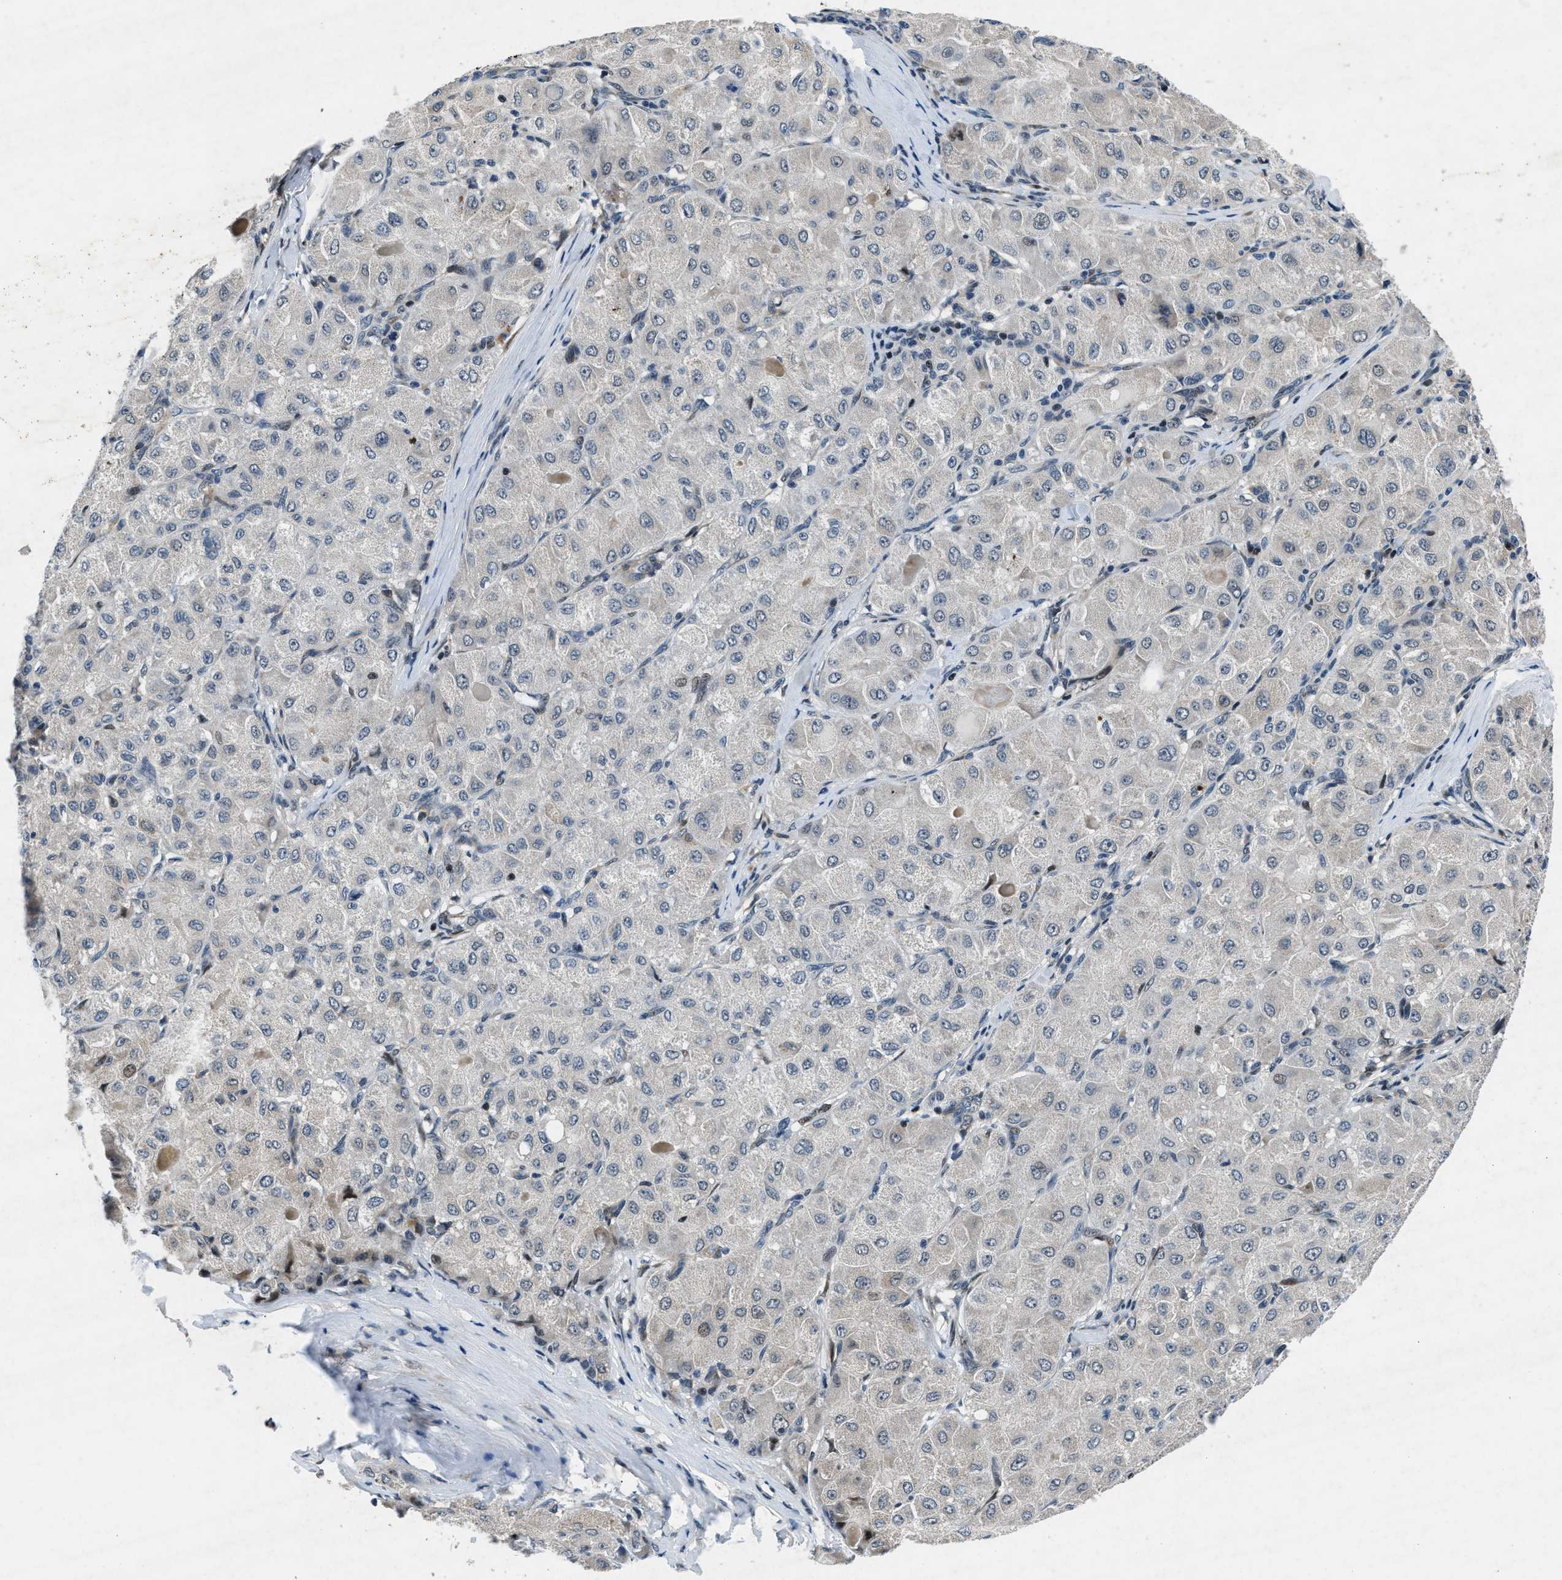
{"staining": {"intensity": "weak", "quantity": "<25%", "location": "cytoplasmic/membranous"}, "tissue": "liver cancer", "cell_type": "Tumor cells", "image_type": "cancer", "snomed": [{"axis": "morphology", "description": "Carcinoma, Hepatocellular, NOS"}, {"axis": "topography", "description": "Liver"}], "caption": "The histopathology image reveals no staining of tumor cells in hepatocellular carcinoma (liver).", "gene": "PHLDA1", "patient": {"sex": "male", "age": 80}}